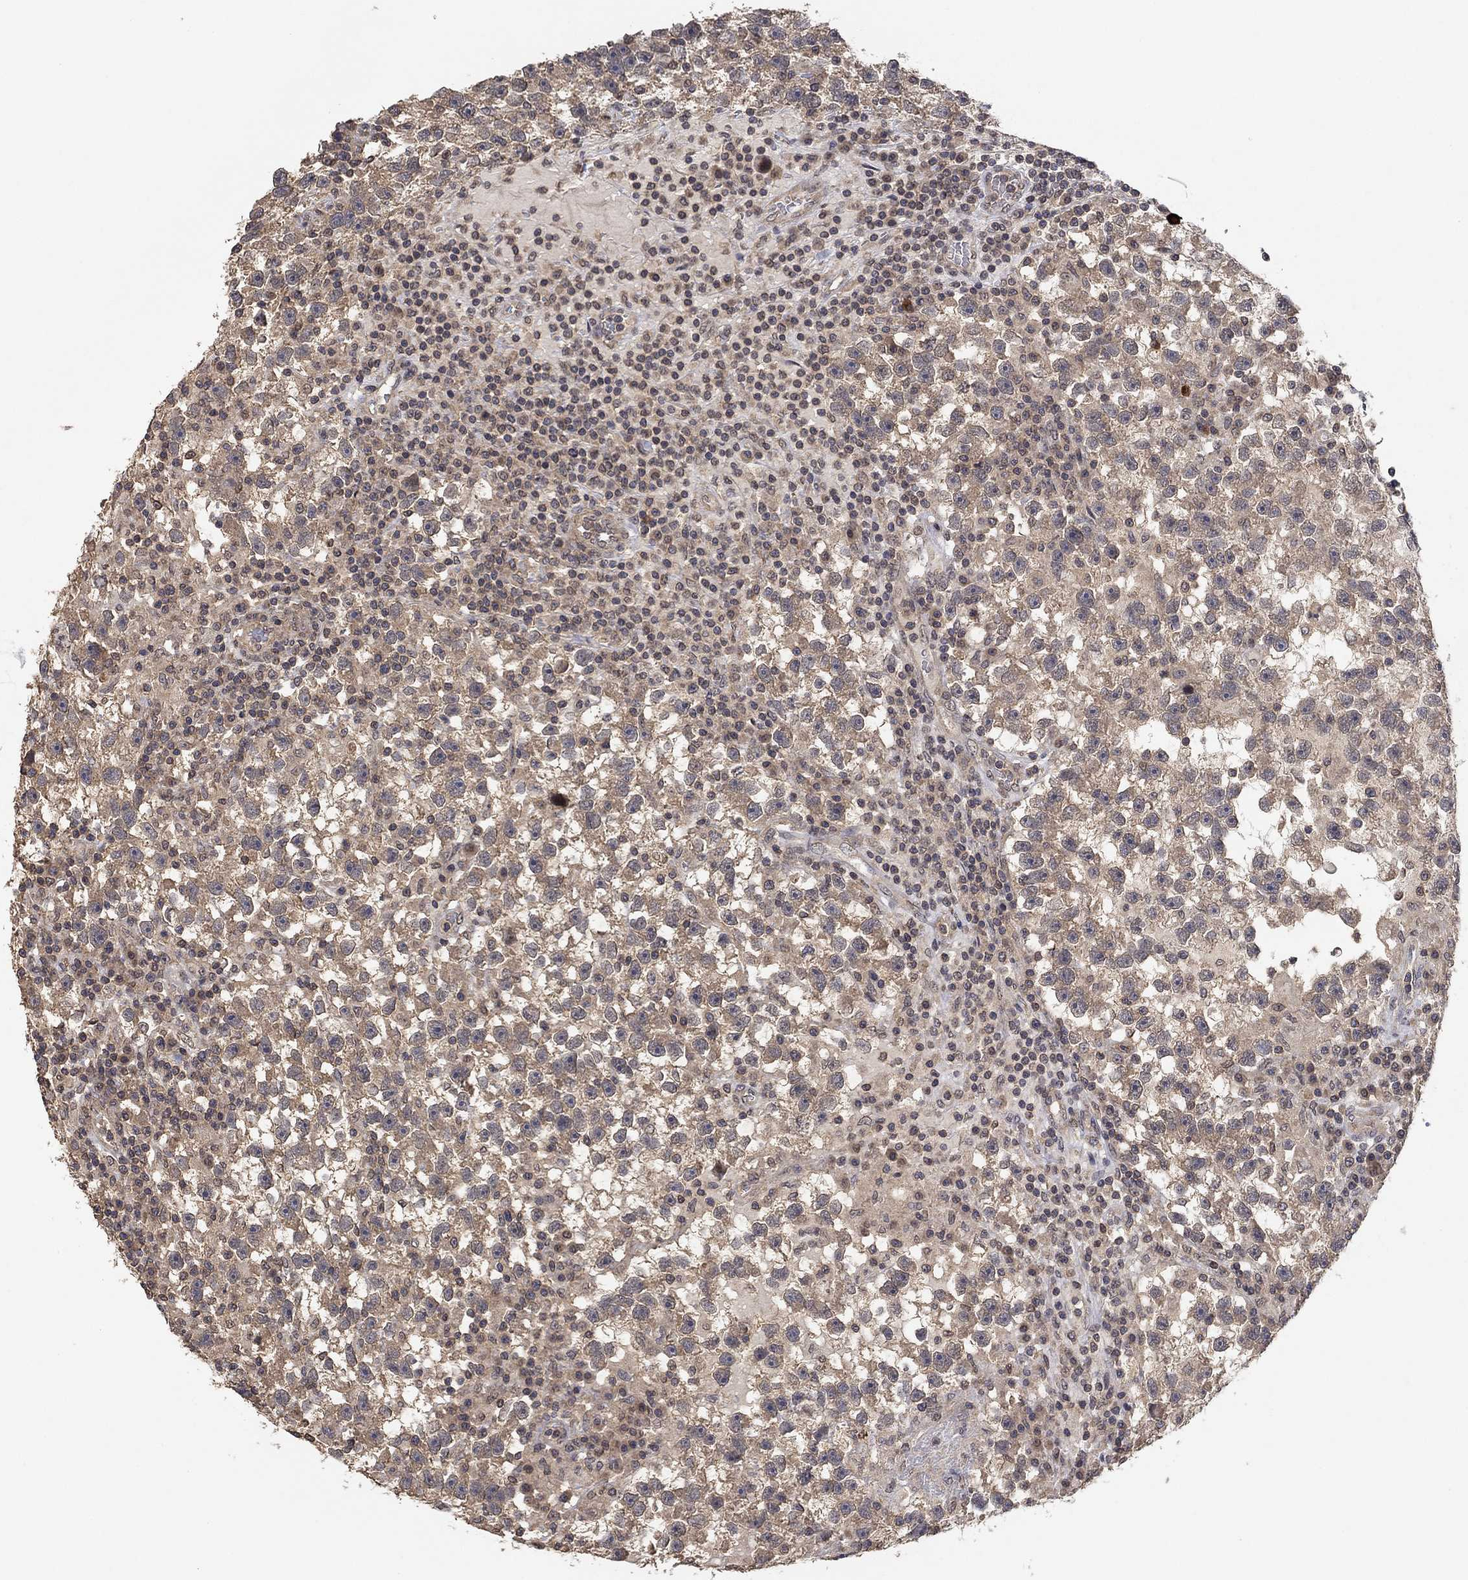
{"staining": {"intensity": "weak", "quantity": "25%-75%", "location": "cytoplasmic/membranous"}, "tissue": "testis cancer", "cell_type": "Tumor cells", "image_type": "cancer", "snomed": [{"axis": "morphology", "description": "Seminoma, NOS"}, {"axis": "topography", "description": "Testis"}], "caption": "Human testis cancer stained with a brown dye shows weak cytoplasmic/membranous positive staining in approximately 25%-75% of tumor cells.", "gene": "CCDC43", "patient": {"sex": "male", "age": 47}}